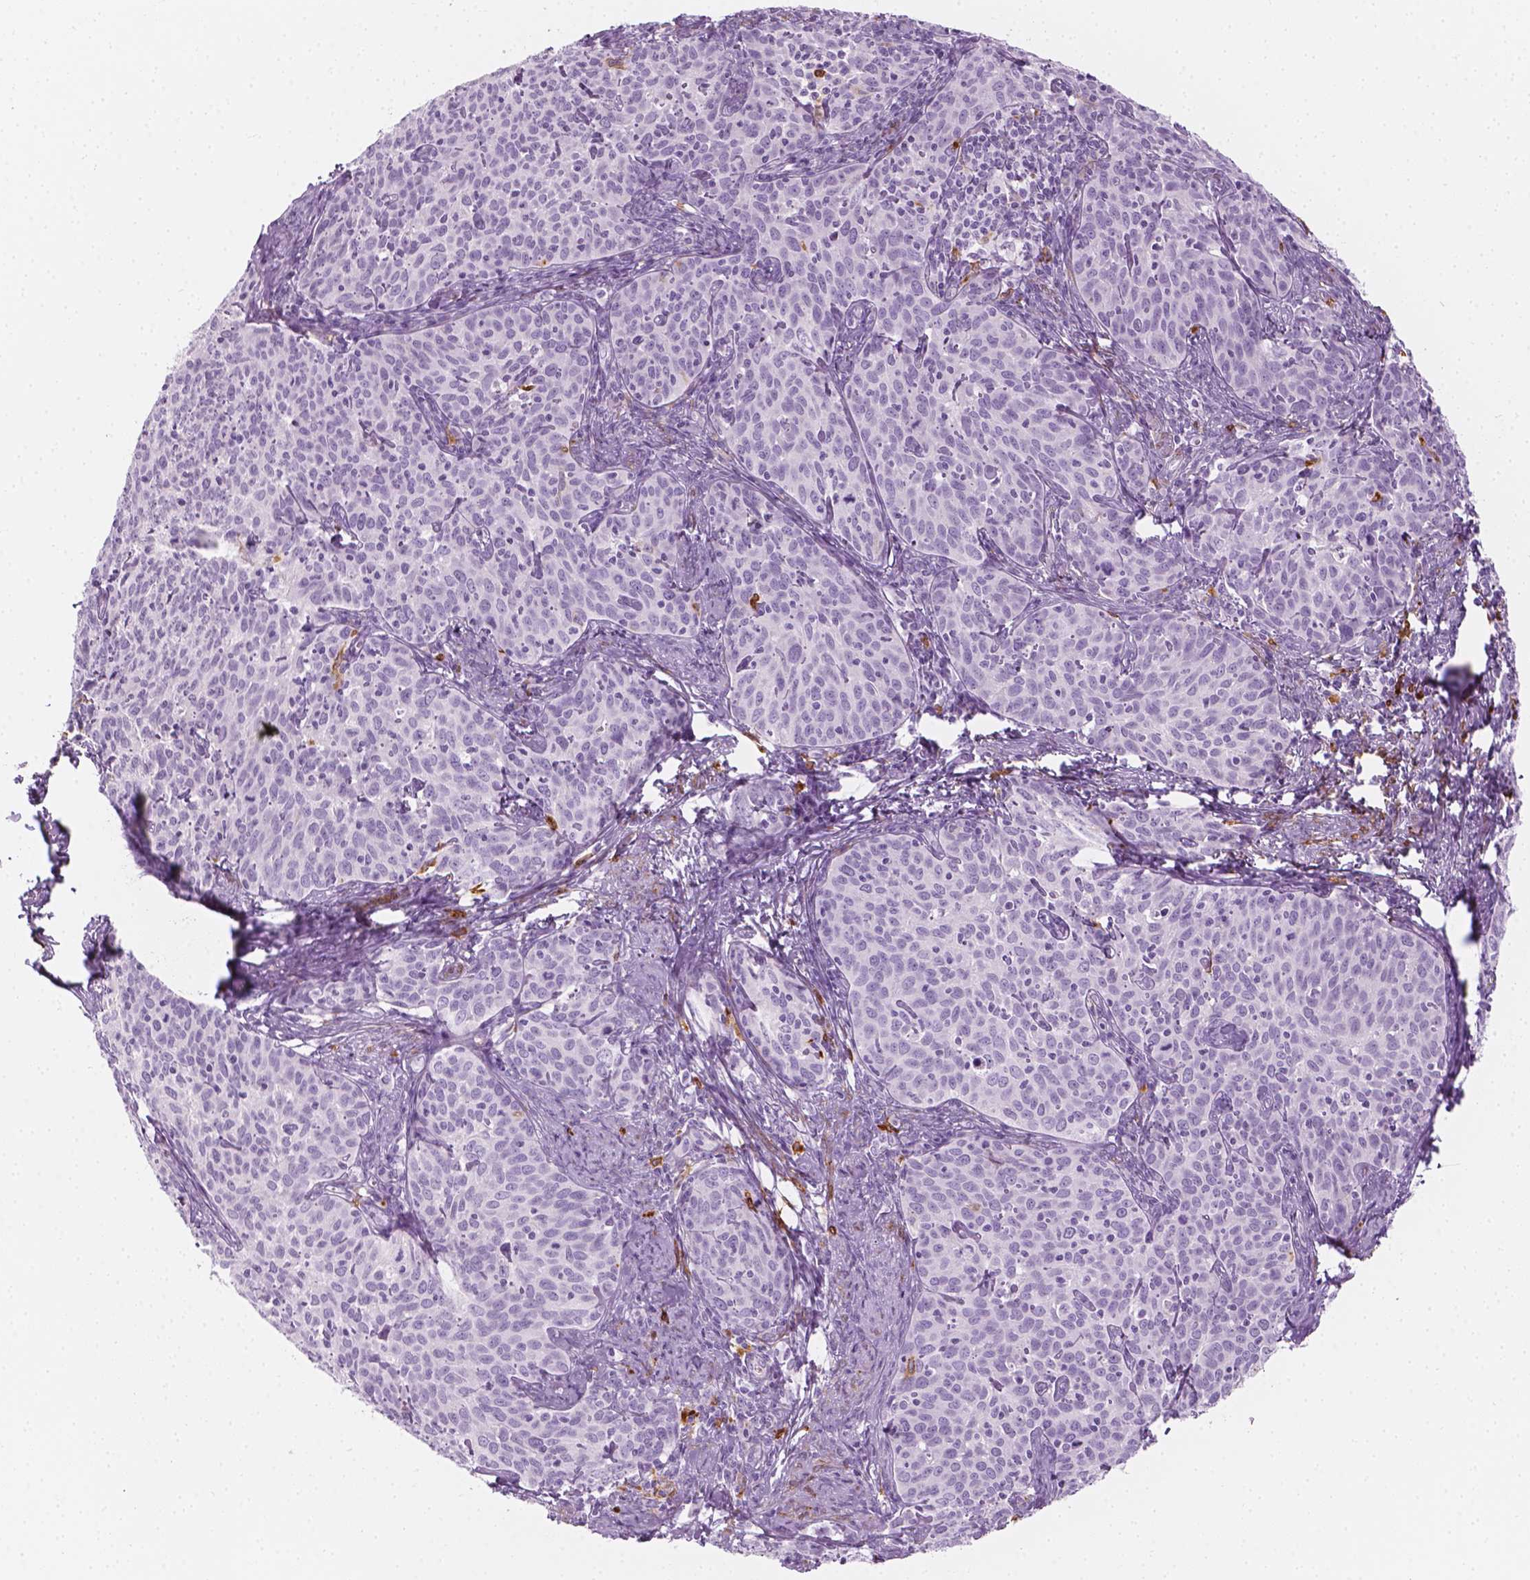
{"staining": {"intensity": "negative", "quantity": "none", "location": "none"}, "tissue": "cervical cancer", "cell_type": "Tumor cells", "image_type": "cancer", "snomed": [{"axis": "morphology", "description": "Squamous cell carcinoma, NOS"}, {"axis": "topography", "description": "Cervix"}], "caption": "Immunohistochemistry (IHC) histopathology image of cervical cancer stained for a protein (brown), which exhibits no expression in tumor cells.", "gene": "CES1", "patient": {"sex": "female", "age": 62}}